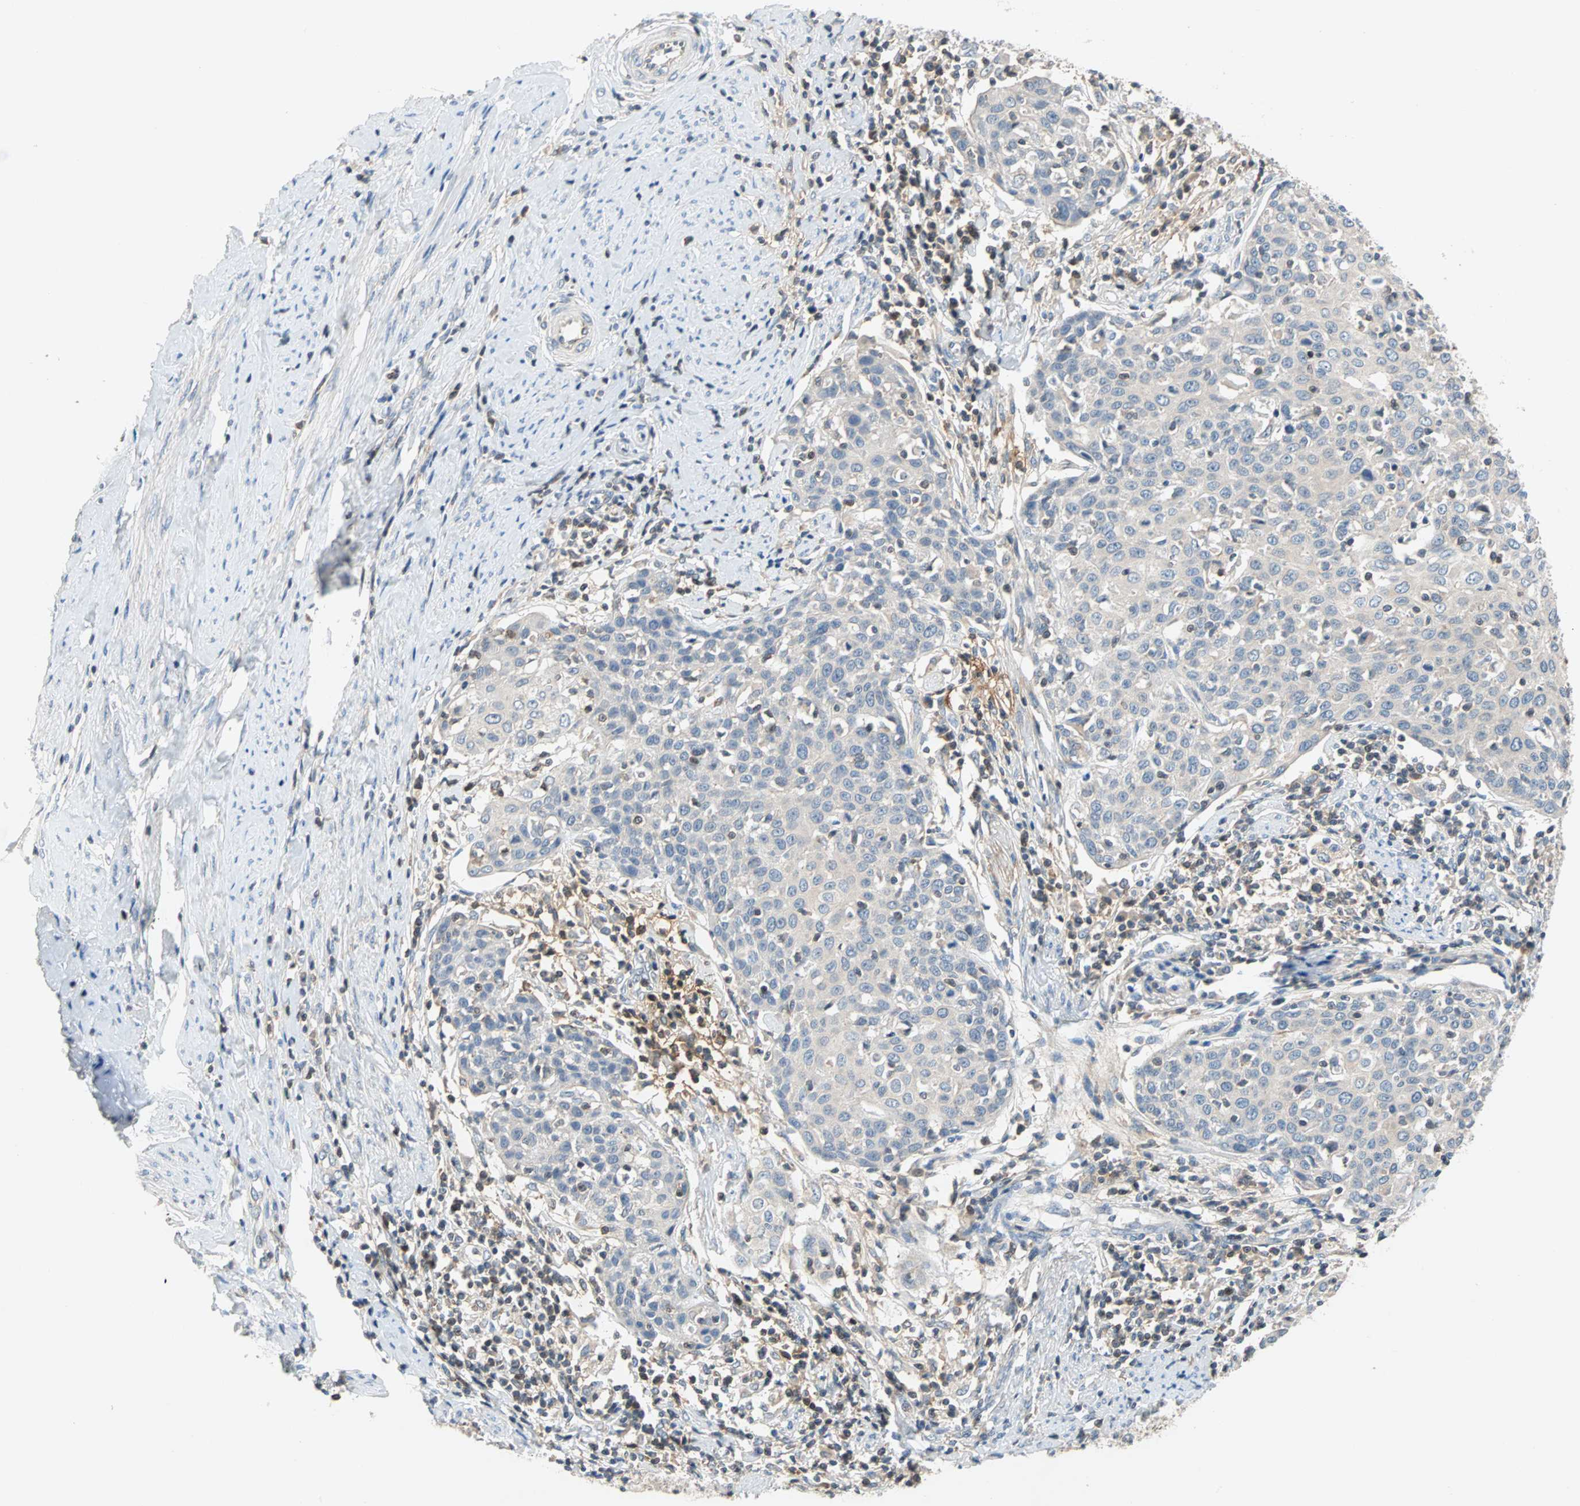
{"staining": {"intensity": "negative", "quantity": "none", "location": "none"}, "tissue": "cervical cancer", "cell_type": "Tumor cells", "image_type": "cancer", "snomed": [{"axis": "morphology", "description": "Squamous cell carcinoma, NOS"}, {"axis": "topography", "description": "Cervix"}], "caption": "Immunohistochemistry histopathology image of squamous cell carcinoma (cervical) stained for a protein (brown), which shows no staining in tumor cells. Brightfield microscopy of immunohistochemistry stained with DAB (brown) and hematoxylin (blue), captured at high magnification.", "gene": "MAP4K1", "patient": {"sex": "female", "age": 38}}